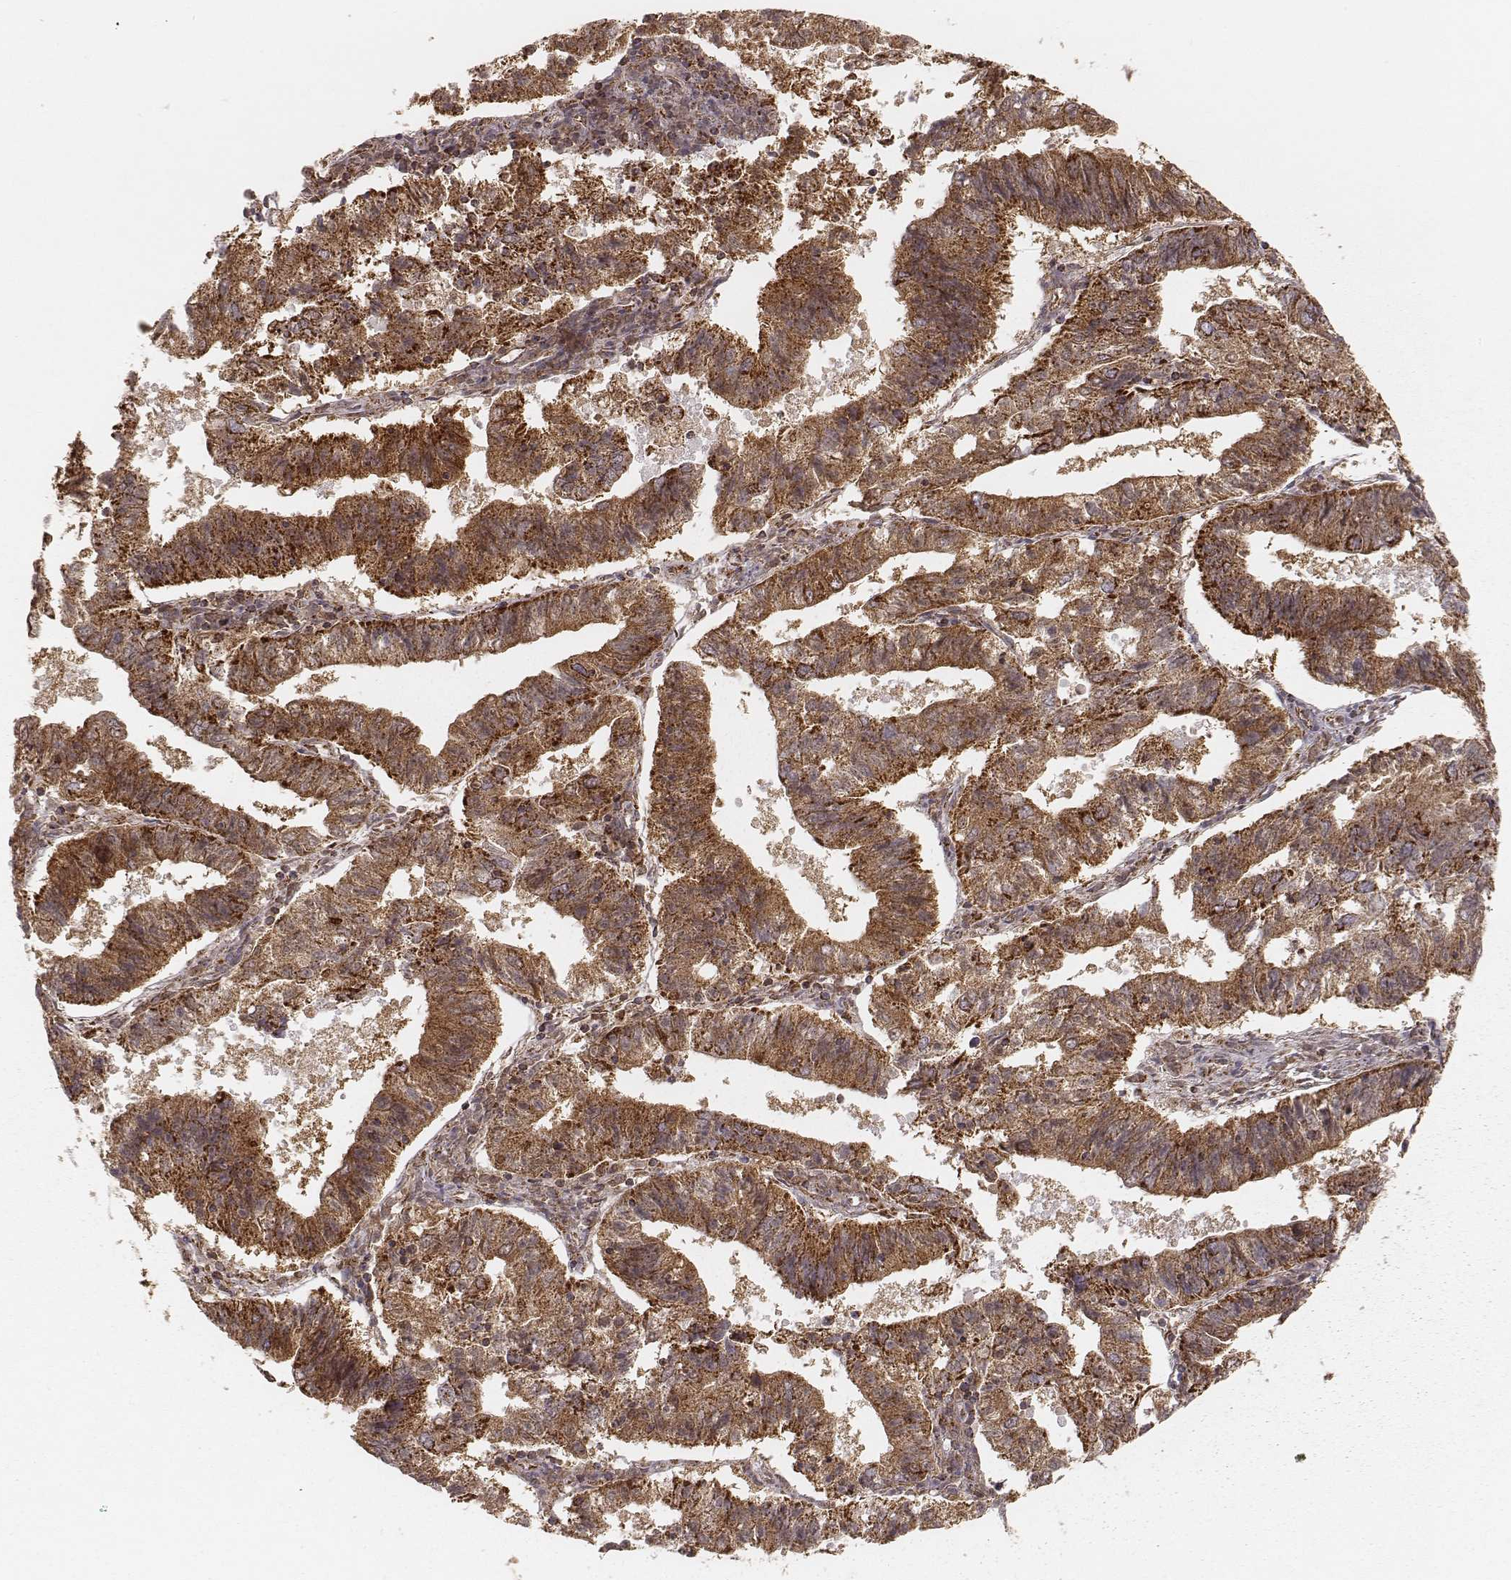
{"staining": {"intensity": "strong", "quantity": ">75%", "location": "cytoplasmic/membranous"}, "tissue": "endometrial cancer", "cell_type": "Tumor cells", "image_type": "cancer", "snomed": [{"axis": "morphology", "description": "Adenocarcinoma, NOS"}, {"axis": "topography", "description": "Endometrium"}], "caption": "Endometrial cancer (adenocarcinoma) stained for a protein displays strong cytoplasmic/membranous positivity in tumor cells.", "gene": "CS", "patient": {"sex": "female", "age": 82}}